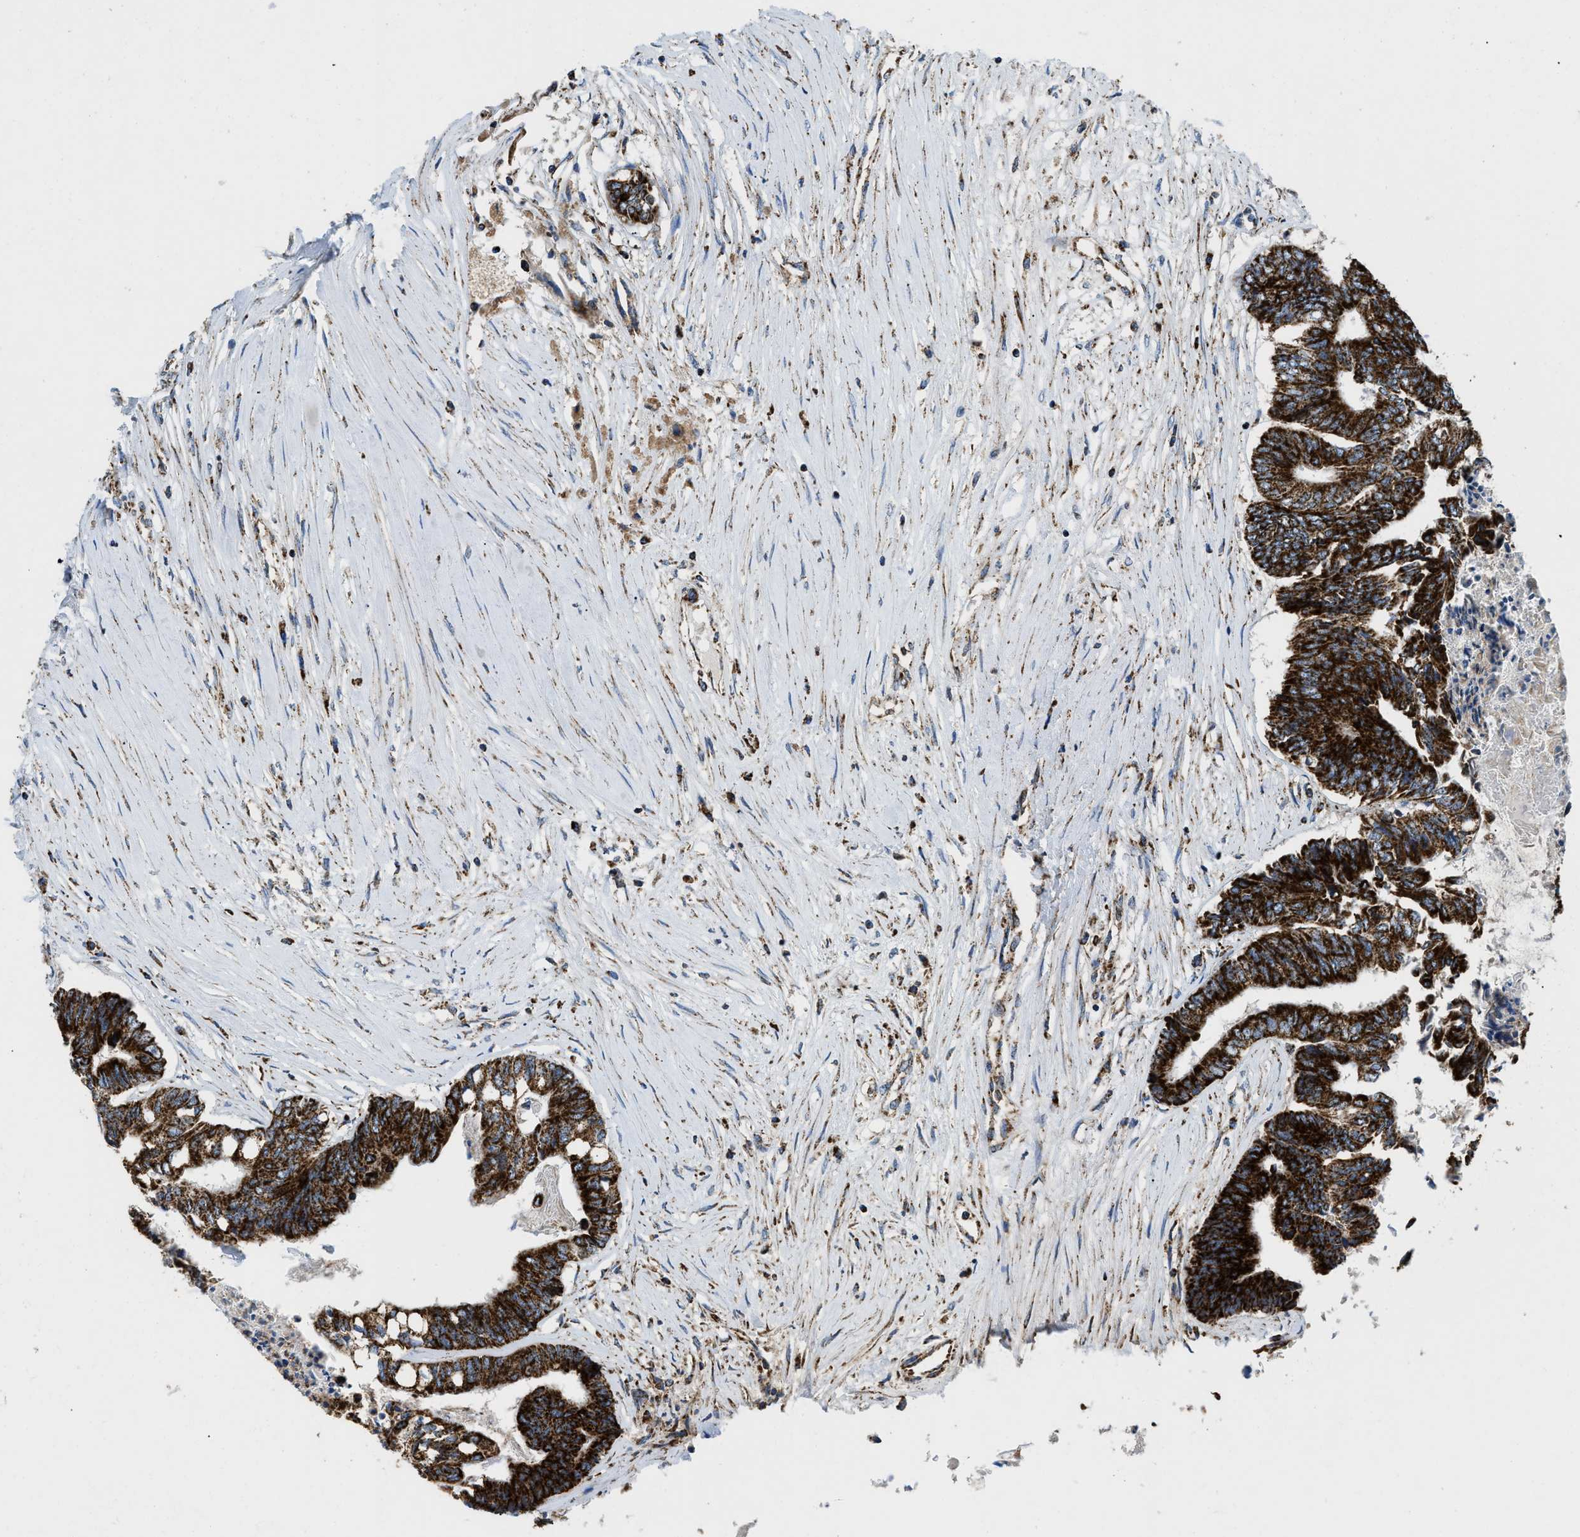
{"staining": {"intensity": "strong", "quantity": ">75%", "location": "cytoplasmic/membranous"}, "tissue": "colorectal cancer", "cell_type": "Tumor cells", "image_type": "cancer", "snomed": [{"axis": "morphology", "description": "Adenocarcinoma, NOS"}, {"axis": "topography", "description": "Rectum"}], "caption": "About >75% of tumor cells in human colorectal cancer demonstrate strong cytoplasmic/membranous protein staining as visualized by brown immunohistochemical staining.", "gene": "STK33", "patient": {"sex": "male", "age": 63}}